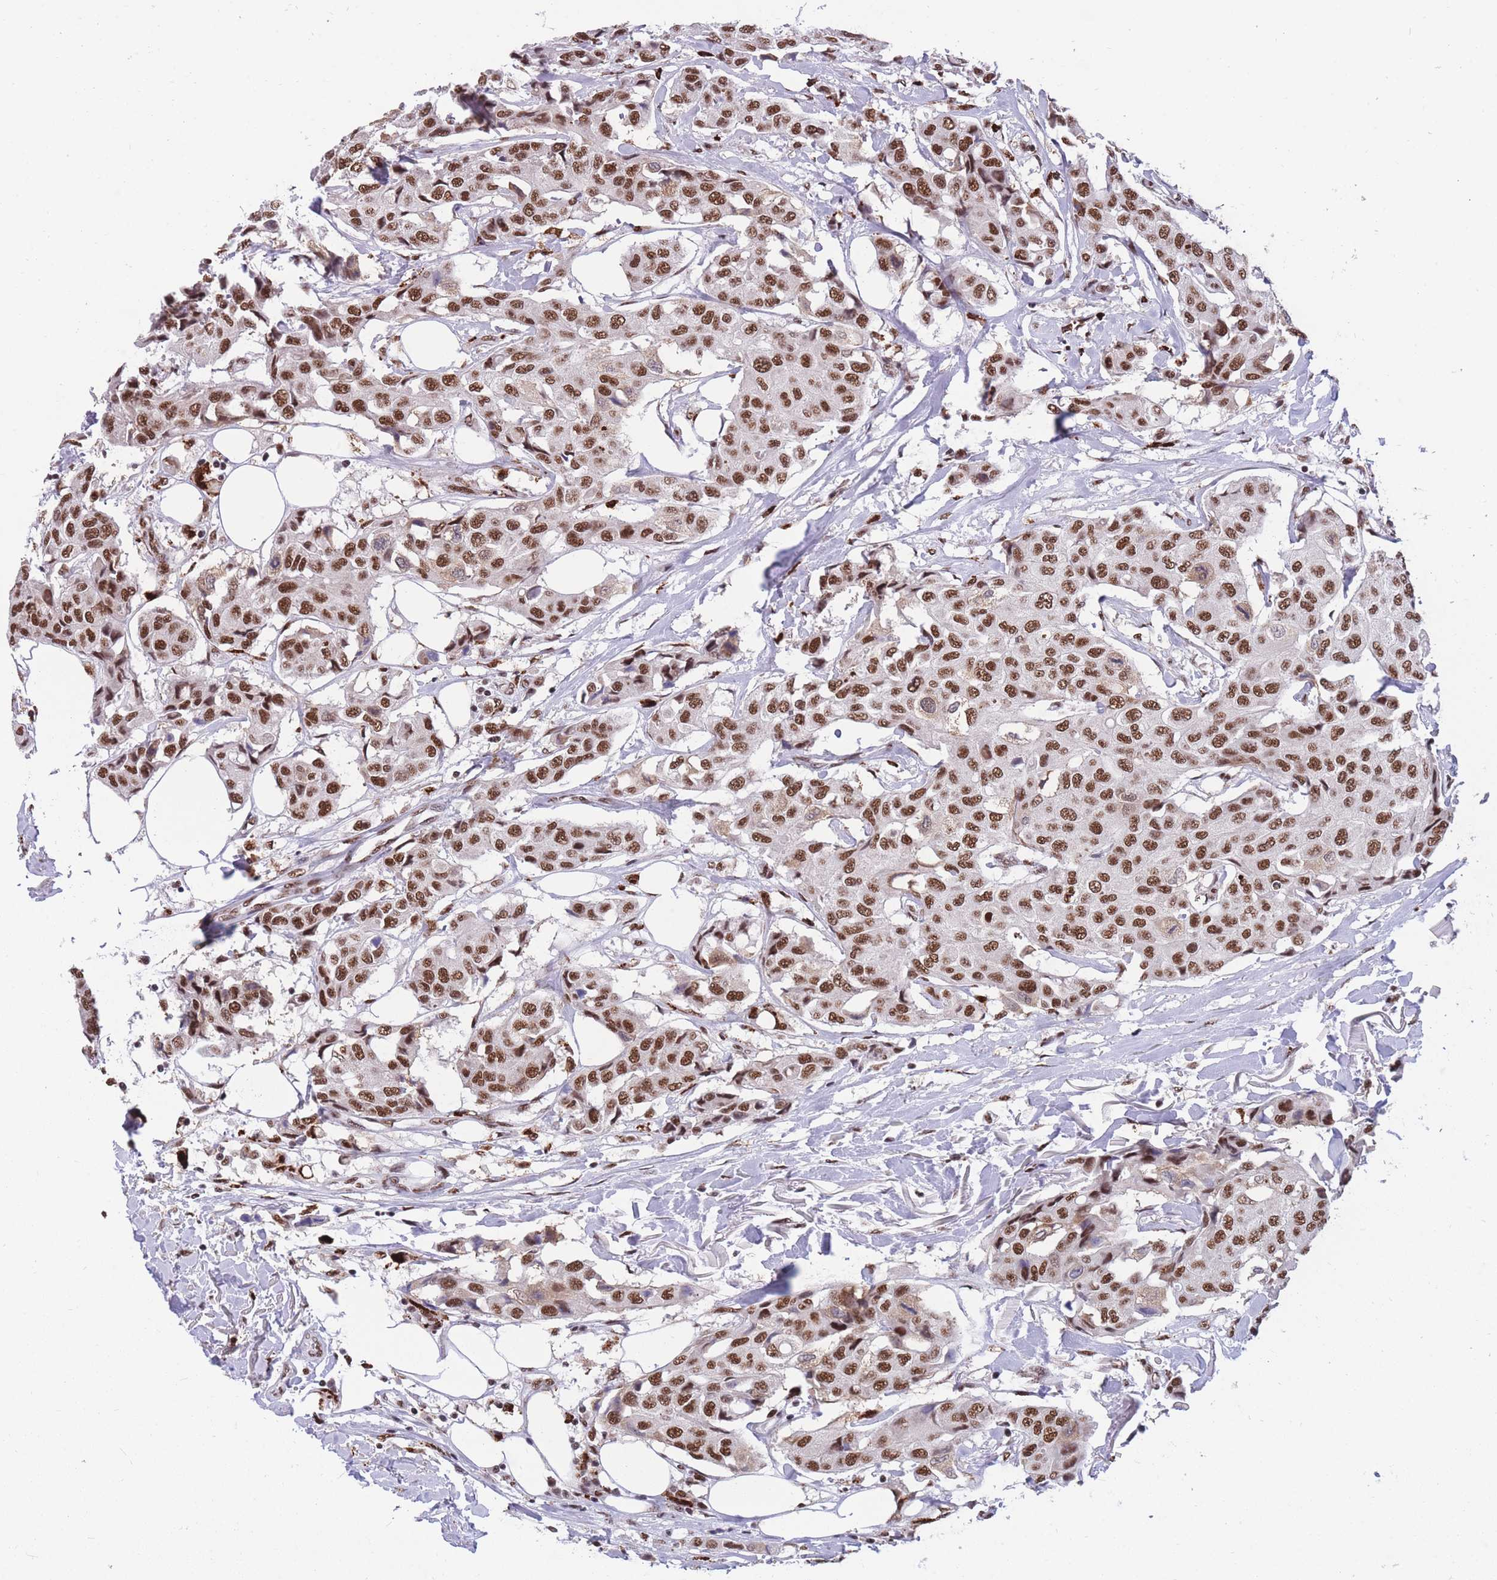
{"staining": {"intensity": "moderate", "quantity": ">75%", "location": "nuclear"}, "tissue": "breast cancer", "cell_type": "Tumor cells", "image_type": "cancer", "snomed": [{"axis": "morphology", "description": "Duct carcinoma"}, {"axis": "topography", "description": "Breast"}], "caption": "Immunohistochemistry (IHC) of human invasive ductal carcinoma (breast) demonstrates medium levels of moderate nuclear expression in approximately >75% of tumor cells.", "gene": "PRPF19", "patient": {"sex": "female", "age": 80}}